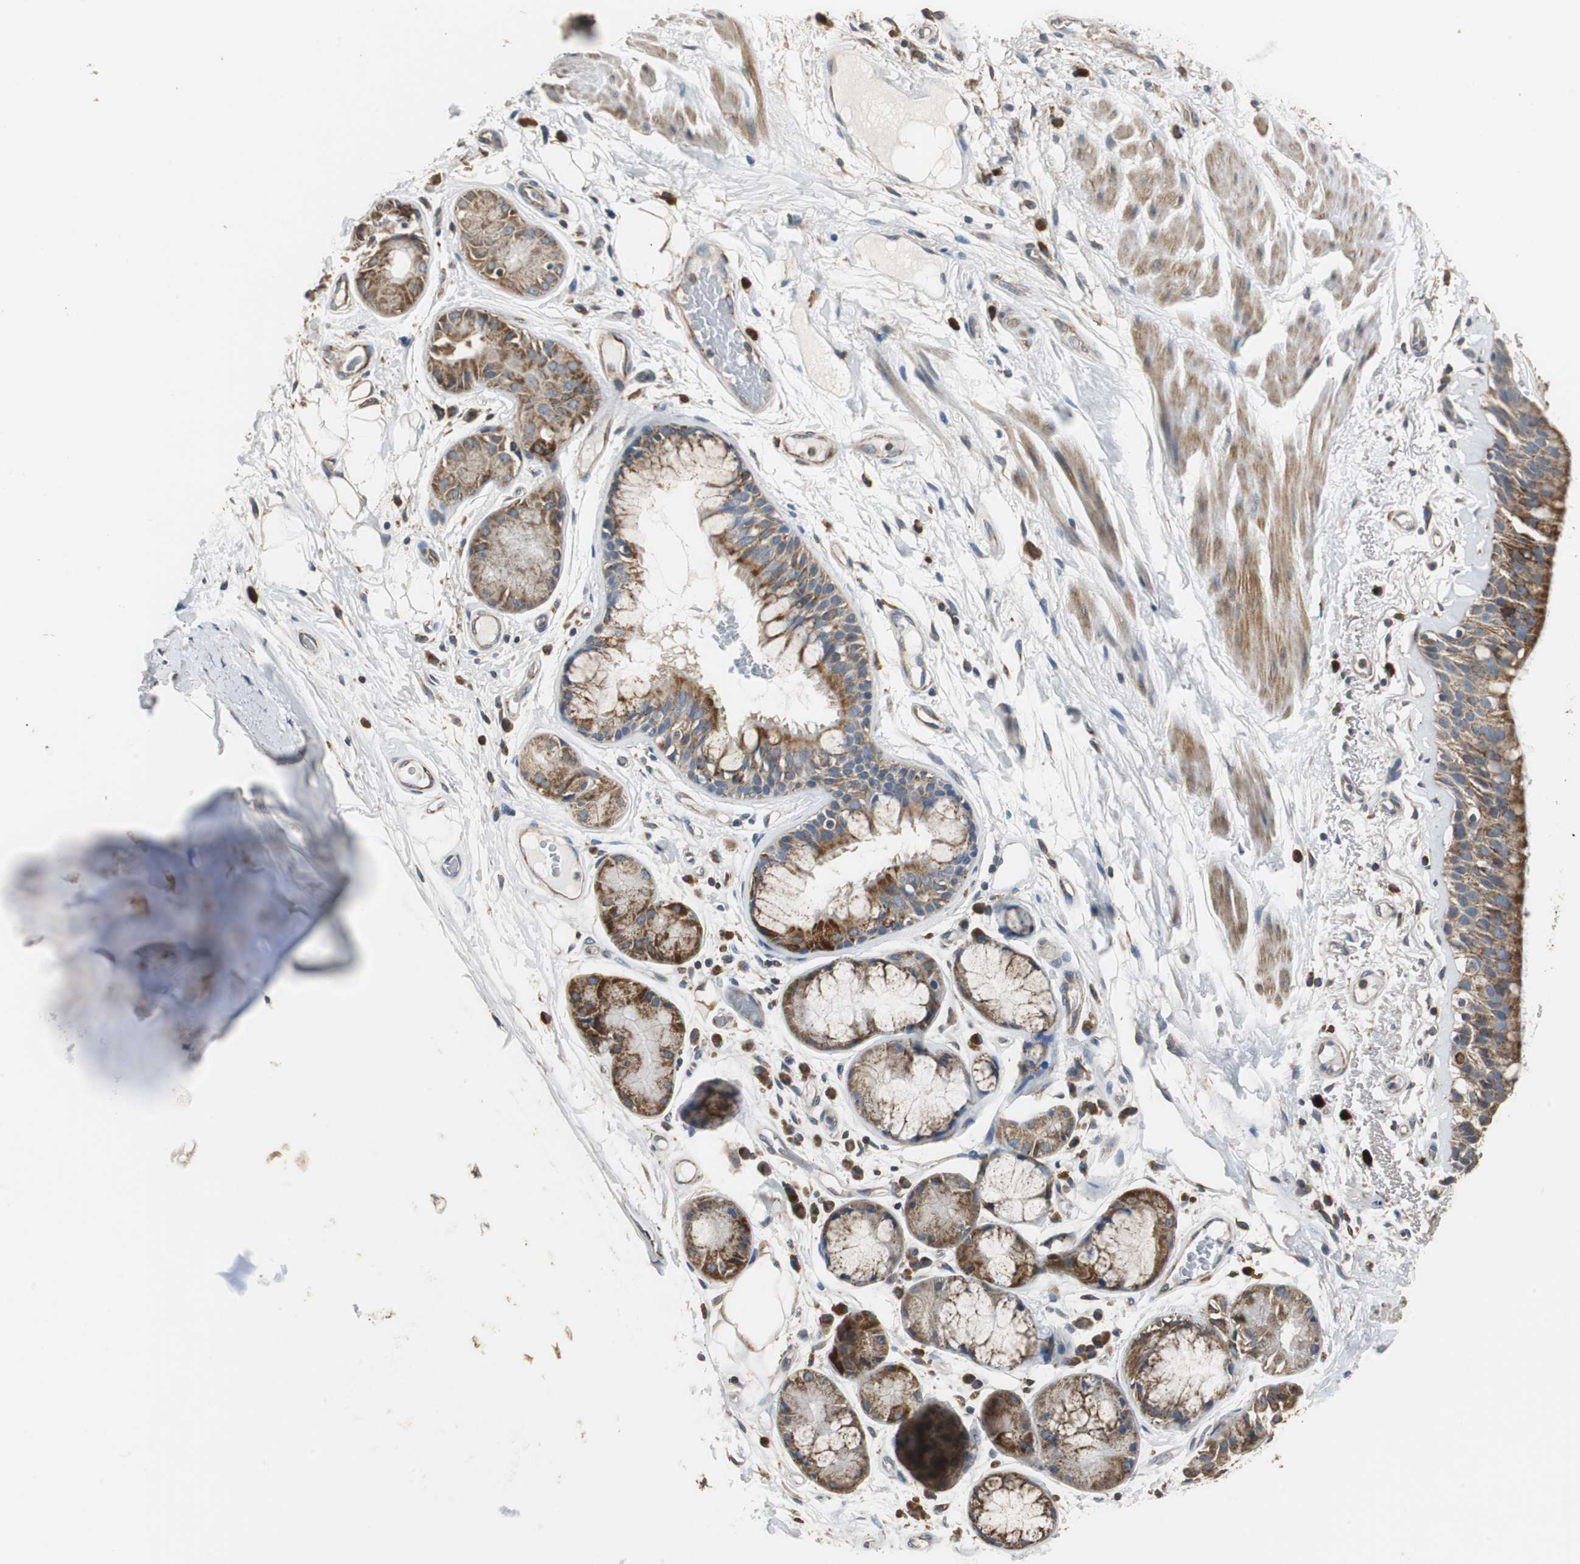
{"staining": {"intensity": "moderate", "quantity": ">75%", "location": "cytoplasmic/membranous"}, "tissue": "bronchus", "cell_type": "Respiratory epithelial cells", "image_type": "normal", "snomed": [{"axis": "morphology", "description": "Normal tissue, NOS"}, {"axis": "topography", "description": "Bronchus"}], "caption": "Bronchus stained with immunohistochemistry reveals moderate cytoplasmic/membranous expression in about >75% of respiratory epithelial cells.", "gene": "HMGCL", "patient": {"sex": "male", "age": 66}}